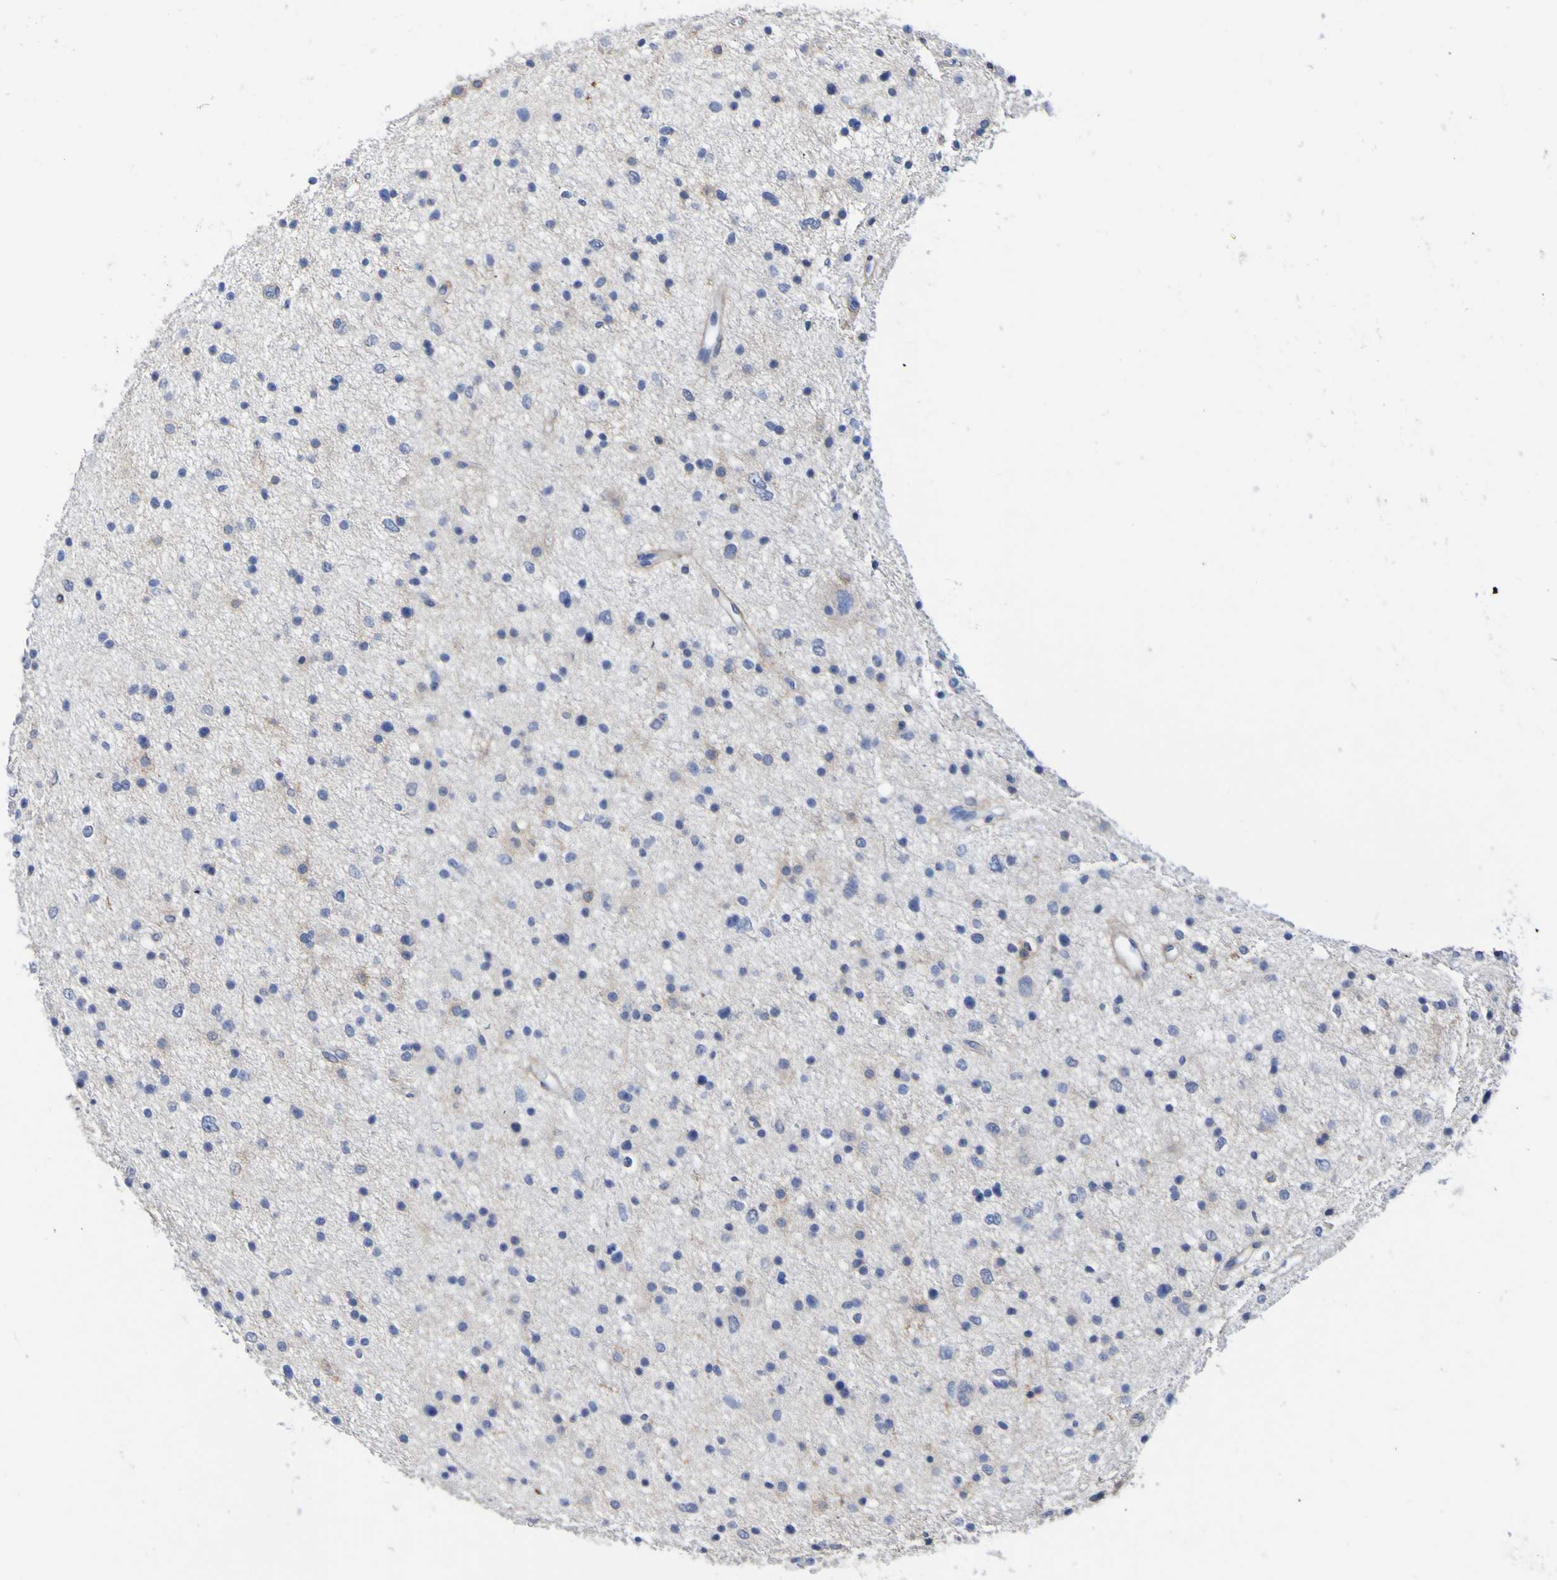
{"staining": {"intensity": "negative", "quantity": "none", "location": "none"}, "tissue": "glioma", "cell_type": "Tumor cells", "image_type": "cancer", "snomed": [{"axis": "morphology", "description": "Glioma, malignant, Low grade"}, {"axis": "topography", "description": "Brain"}], "caption": "Immunohistochemical staining of human low-grade glioma (malignant) demonstrates no significant expression in tumor cells.", "gene": "SGCB", "patient": {"sex": "female", "age": 37}}